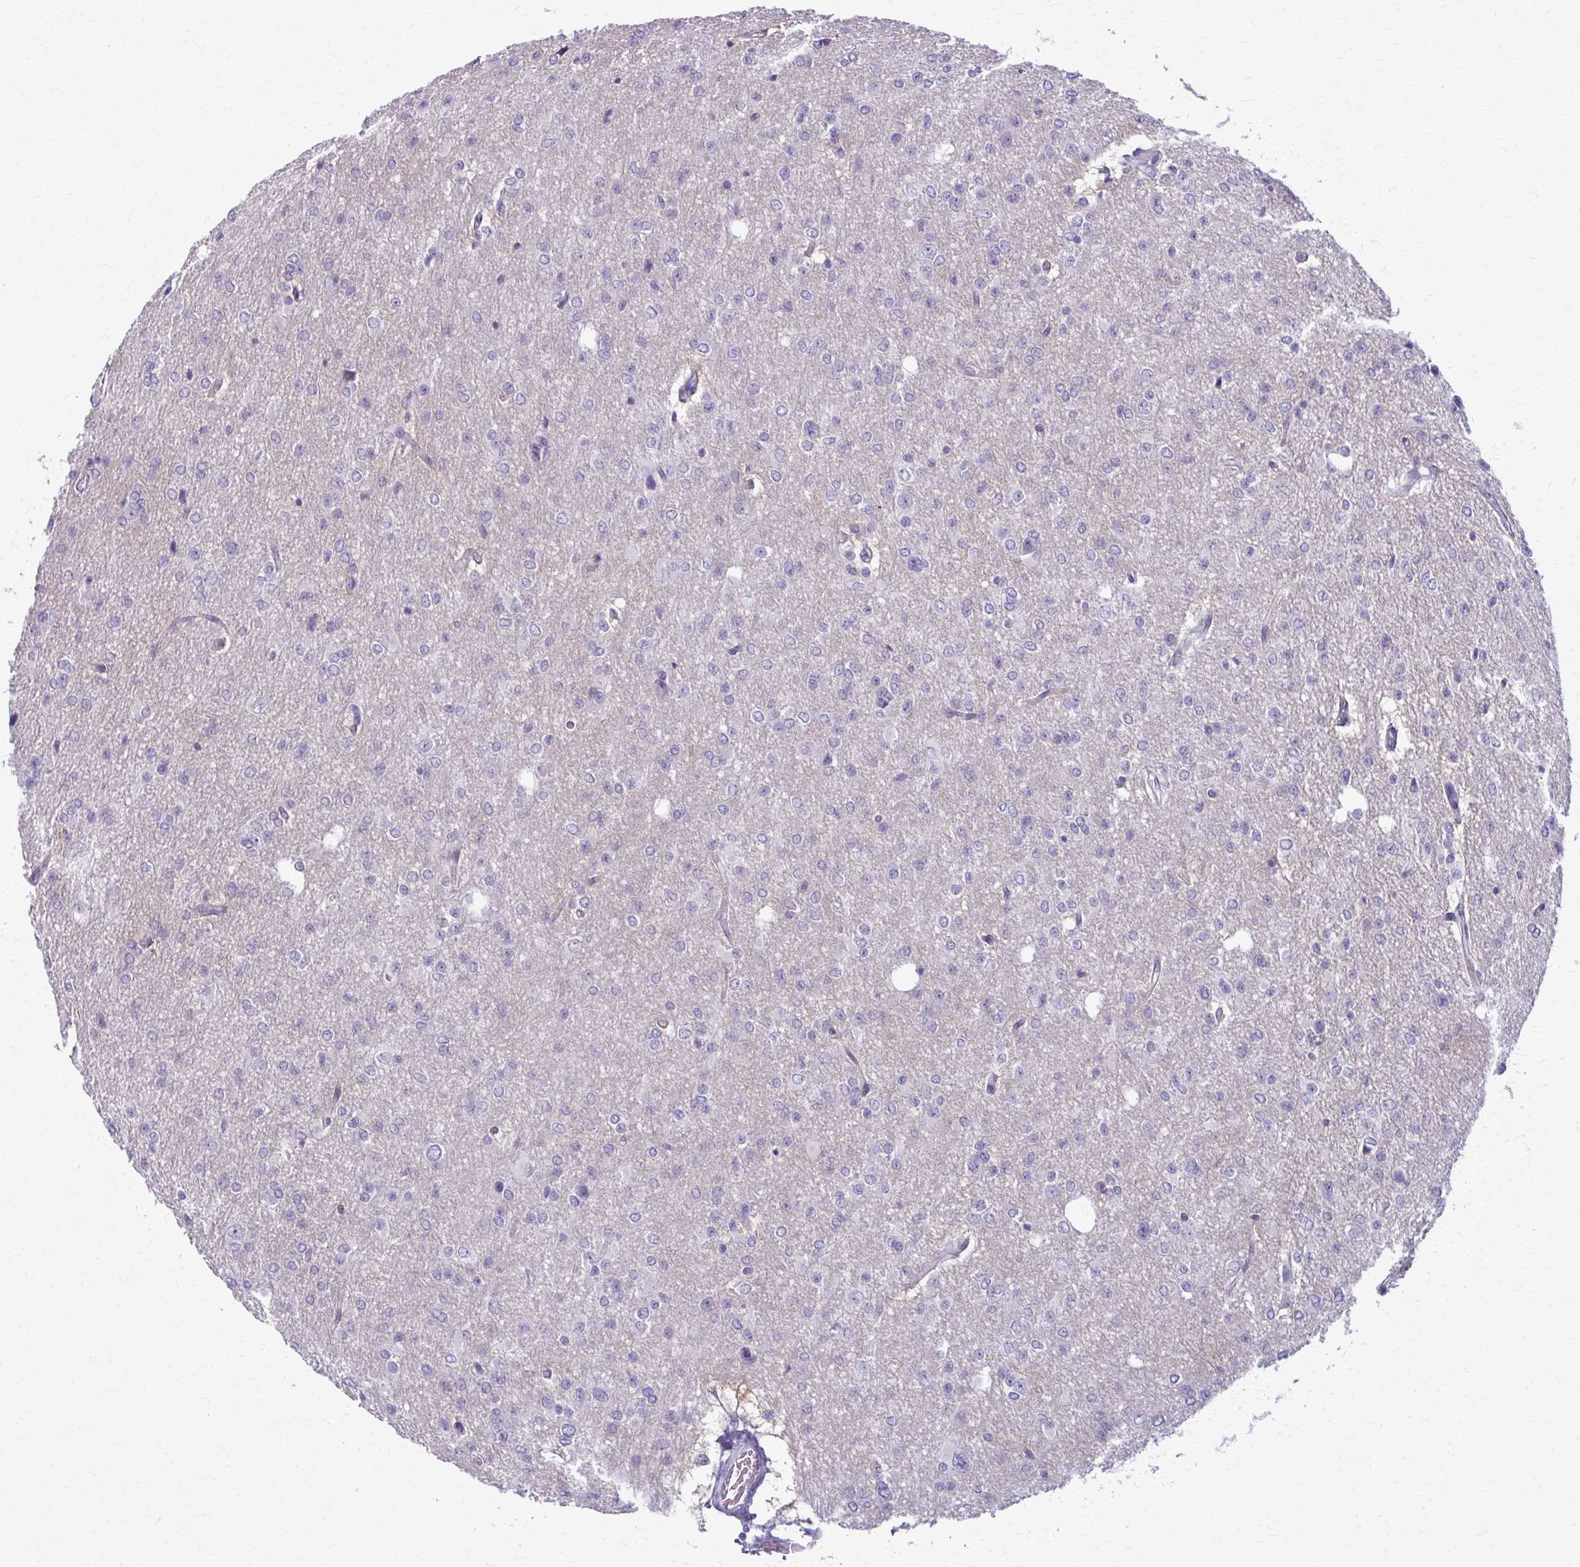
{"staining": {"intensity": "negative", "quantity": "none", "location": "none"}, "tissue": "glioma", "cell_type": "Tumor cells", "image_type": "cancer", "snomed": [{"axis": "morphology", "description": "Glioma, malignant, Low grade"}, {"axis": "topography", "description": "Brain"}], "caption": "Glioma was stained to show a protein in brown. There is no significant staining in tumor cells. (Immunohistochemistry, brightfield microscopy, high magnification).", "gene": "CD38", "patient": {"sex": "male", "age": 26}}